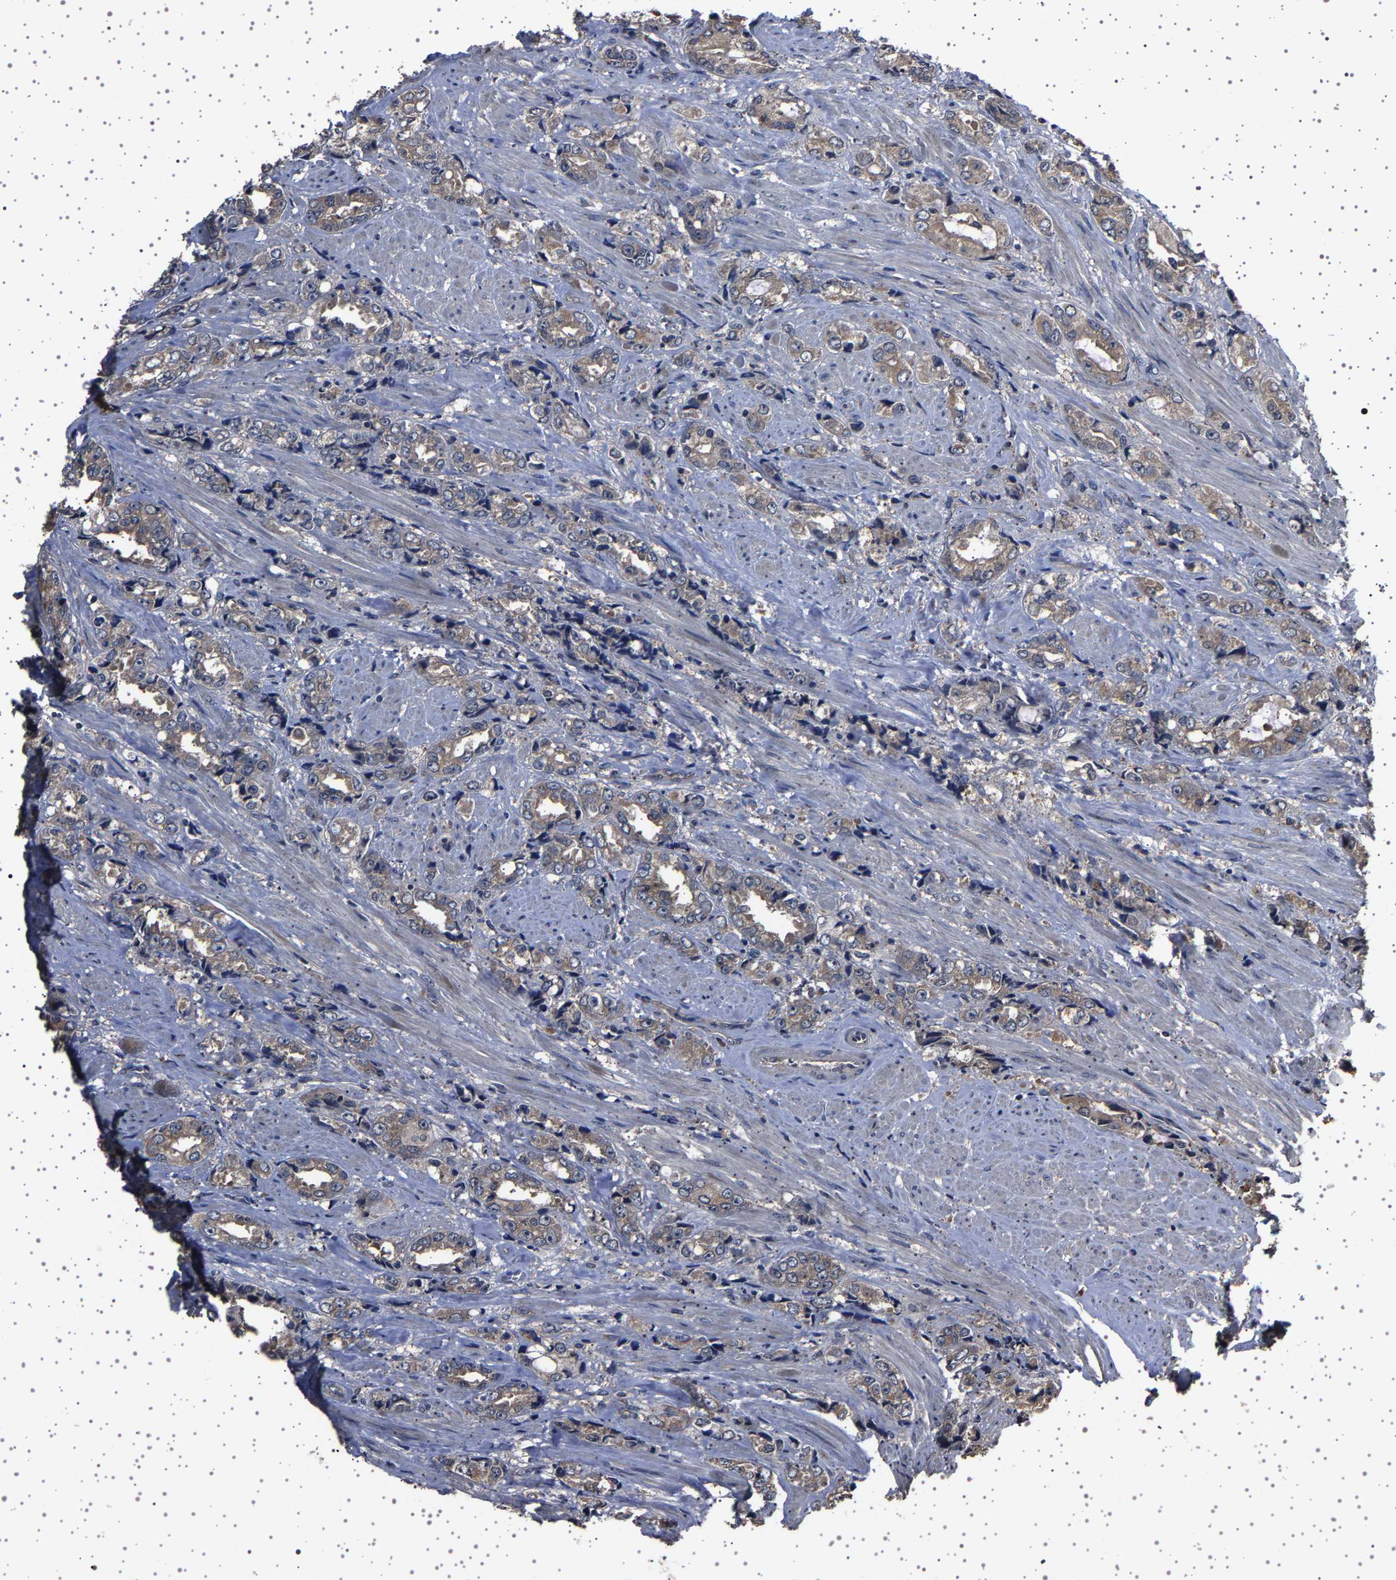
{"staining": {"intensity": "weak", "quantity": ">75%", "location": "cytoplasmic/membranous"}, "tissue": "prostate cancer", "cell_type": "Tumor cells", "image_type": "cancer", "snomed": [{"axis": "morphology", "description": "Adenocarcinoma, High grade"}, {"axis": "topography", "description": "Prostate"}], "caption": "Tumor cells exhibit low levels of weak cytoplasmic/membranous expression in approximately >75% of cells in prostate cancer. (Brightfield microscopy of DAB IHC at high magnification).", "gene": "NCKAP1", "patient": {"sex": "male", "age": 61}}